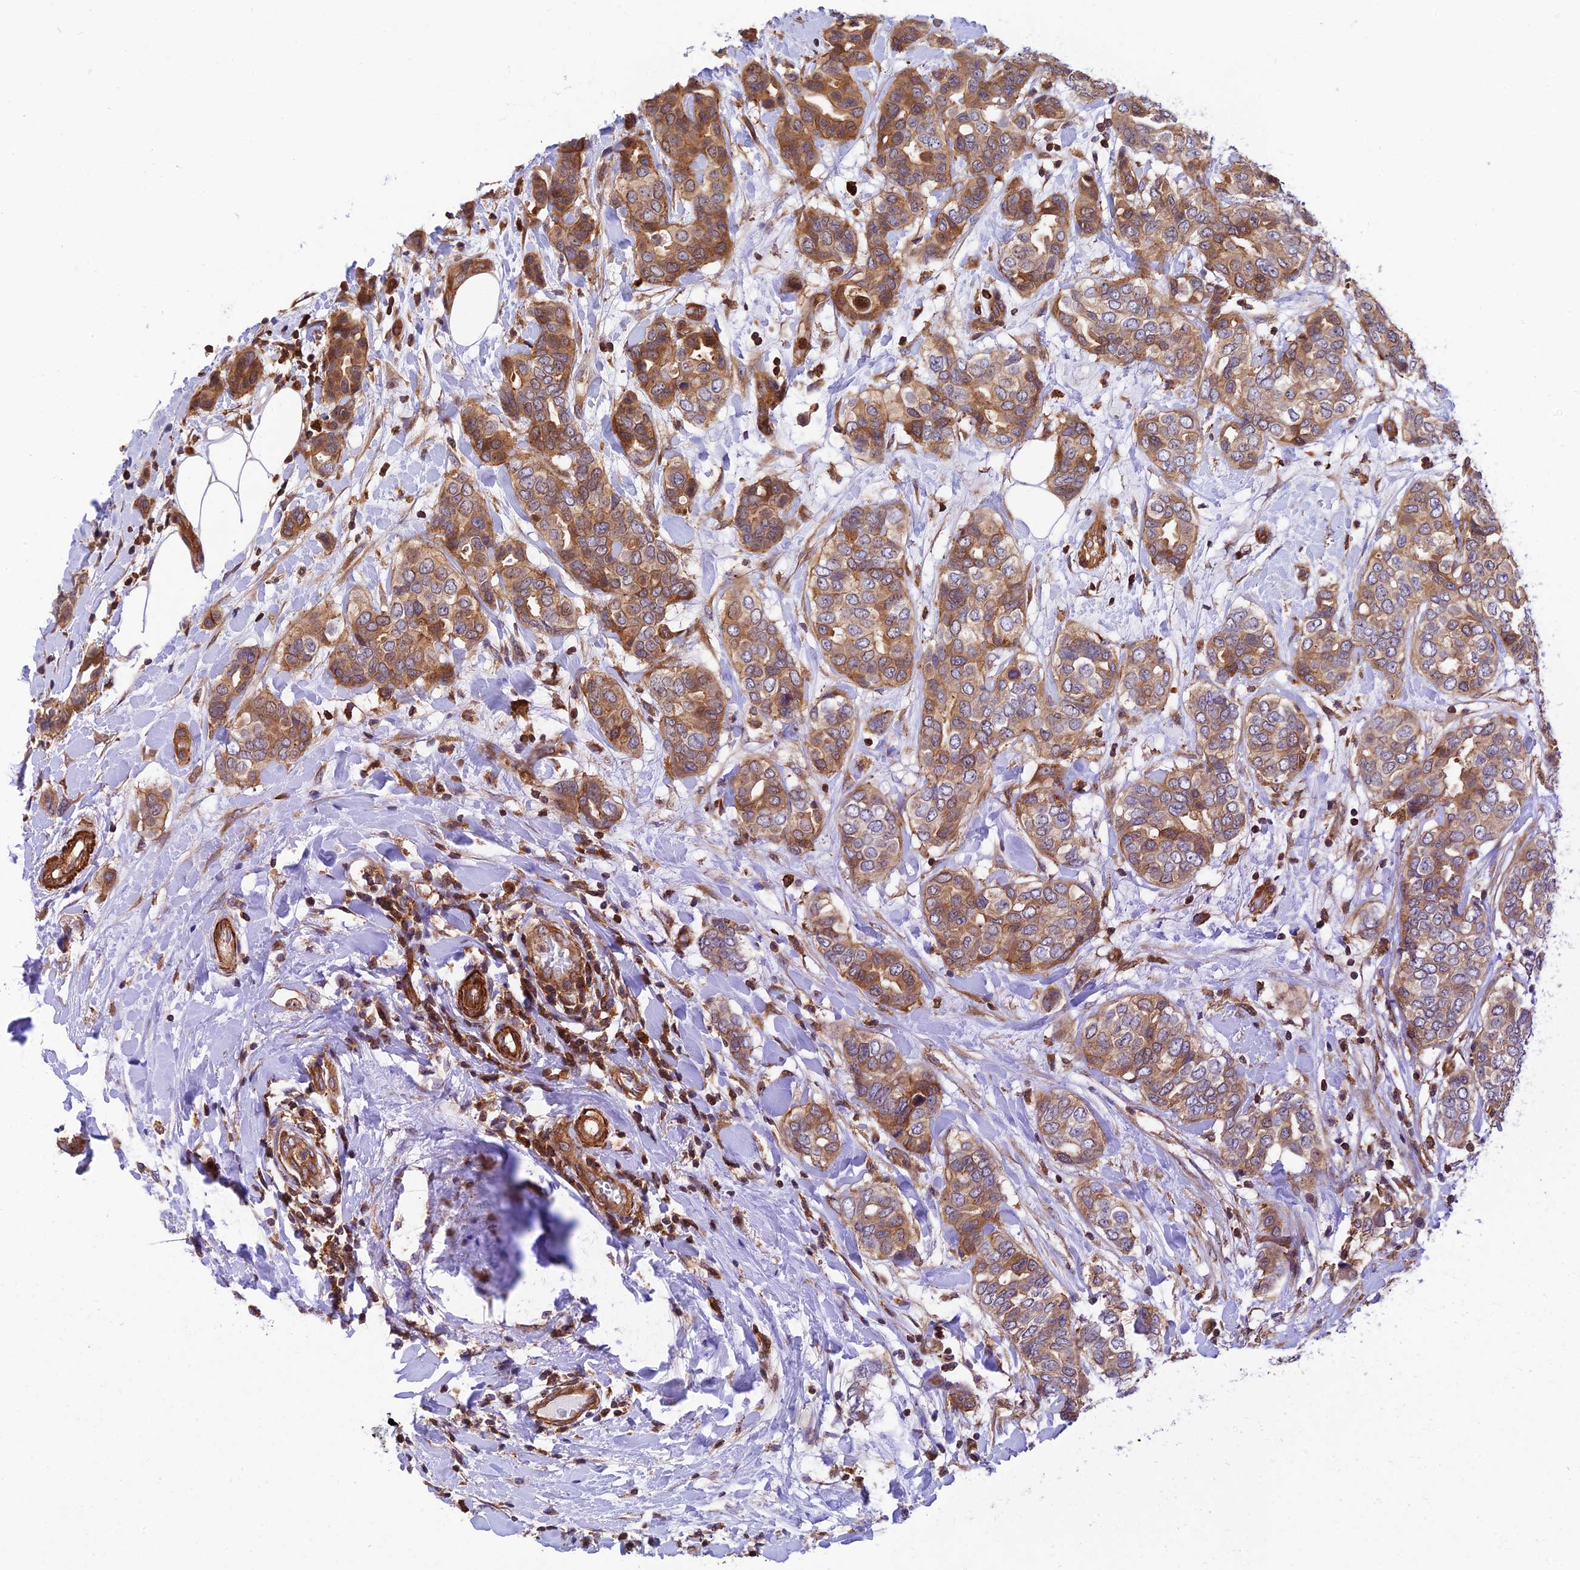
{"staining": {"intensity": "moderate", "quantity": ">75%", "location": "cytoplasmic/membranous"}, "tissue": "breast cancer", "cell_type": "Tumor cells", "image_type": "cancer", "snomed": [{"axis": "morphology", "description": "Lobular carcinoma"}, {"axis": "topography", "description": "Breast"}], "caption": "Immunohistochemical staining of human breast cancer (lobular carcinoma) exhibits medium levels of moderate cytoplasmic/membranous protein staining in about >75% of tumor cells.", "gene": "EVI5L", "patient": {"sex": "female", "age": 51}}